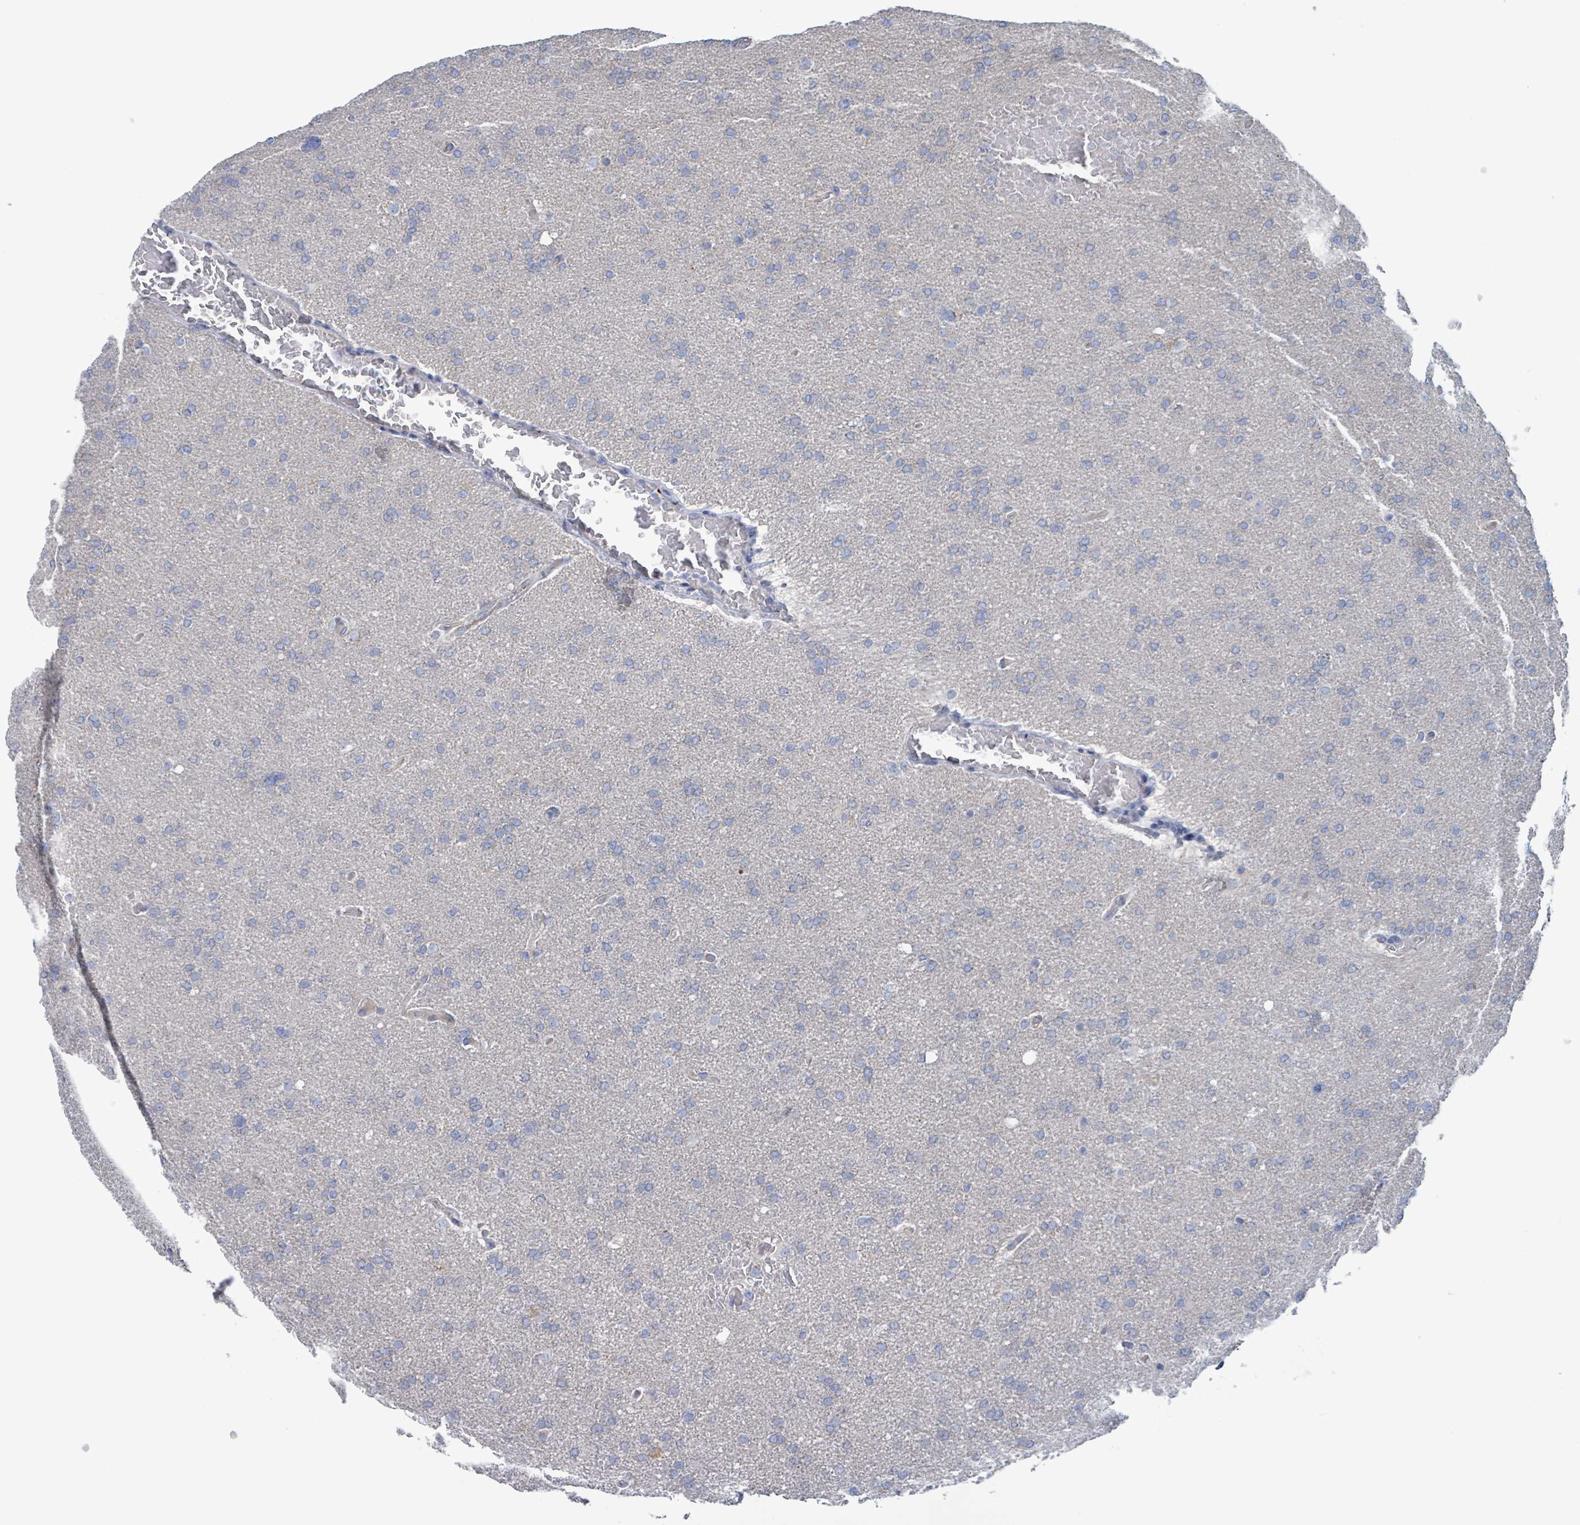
{"staining": {"intensity": "negative", "quantity": "none", "location": "none"}, "tissue": "glioma", "cell_type": "Tumor cells", "image_type": "cancer", "snomed": [{"axis": "morphology", "description": "Glioma, malignant, High grade"}, {"axis": "topography", "description": "Cerebral cortex"}], "caption": "Micrograph shows no protein expression in tumor cells of high-grade glioma (malignant) tissue. (Brightfield microscopy of DAB (3,3'-diaminobenzidine) immunohistochemistry at high magnification).", "gene": "AKR1C4", "patient": {"sex": "female", "age": 36}}